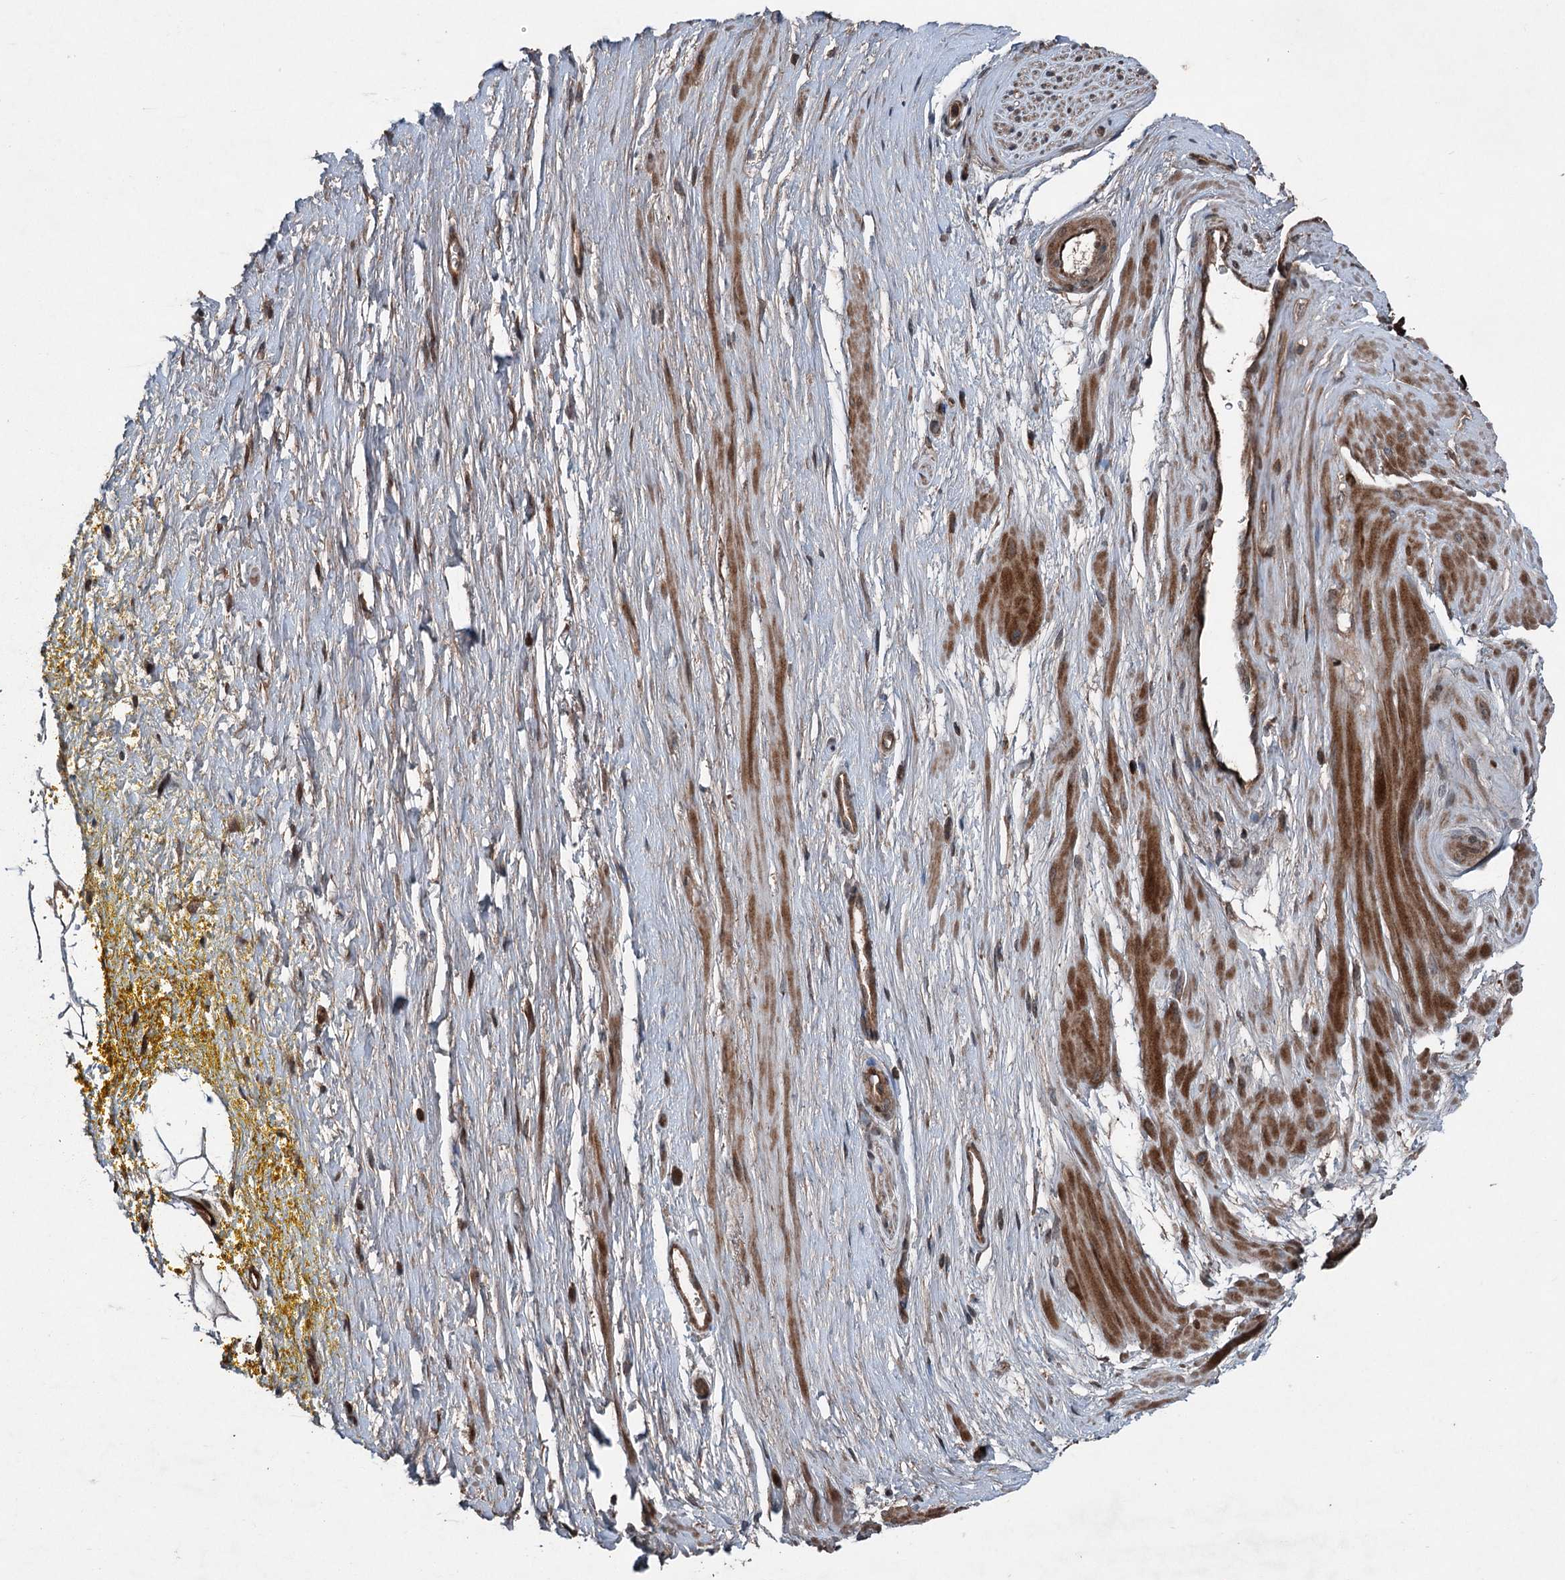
{"staining": {"intensity": "strong", "quantity": ">75%", "location": "cytoplasmic/membranous"}, "tissue": "adipose tissue", "cell_type": "Adipocytes", "image_type": "normal", "snomed": [{"axis": "morphology", "description": "Normal tissue, NOS"}, {"axis": "morphology", "description": "Adenocarcinoma, Low grade"}, {"axis": "topography", "description": "Prostate"}, {"axis": "topography", "description": "Peripheral nerve tissue"}], "caption": "Immunohistochemistry (IHC) image of benign adipose tissue: human adipose tissue stained using IHC displays high levels of strong protein expression localized specifically in the cytoplasmic/membranous of adipocytes, appearing as a cytoplasmic/membranous brown color.", "gene": "ALAS1", "patient": {"sex": "male", "age": 63}}